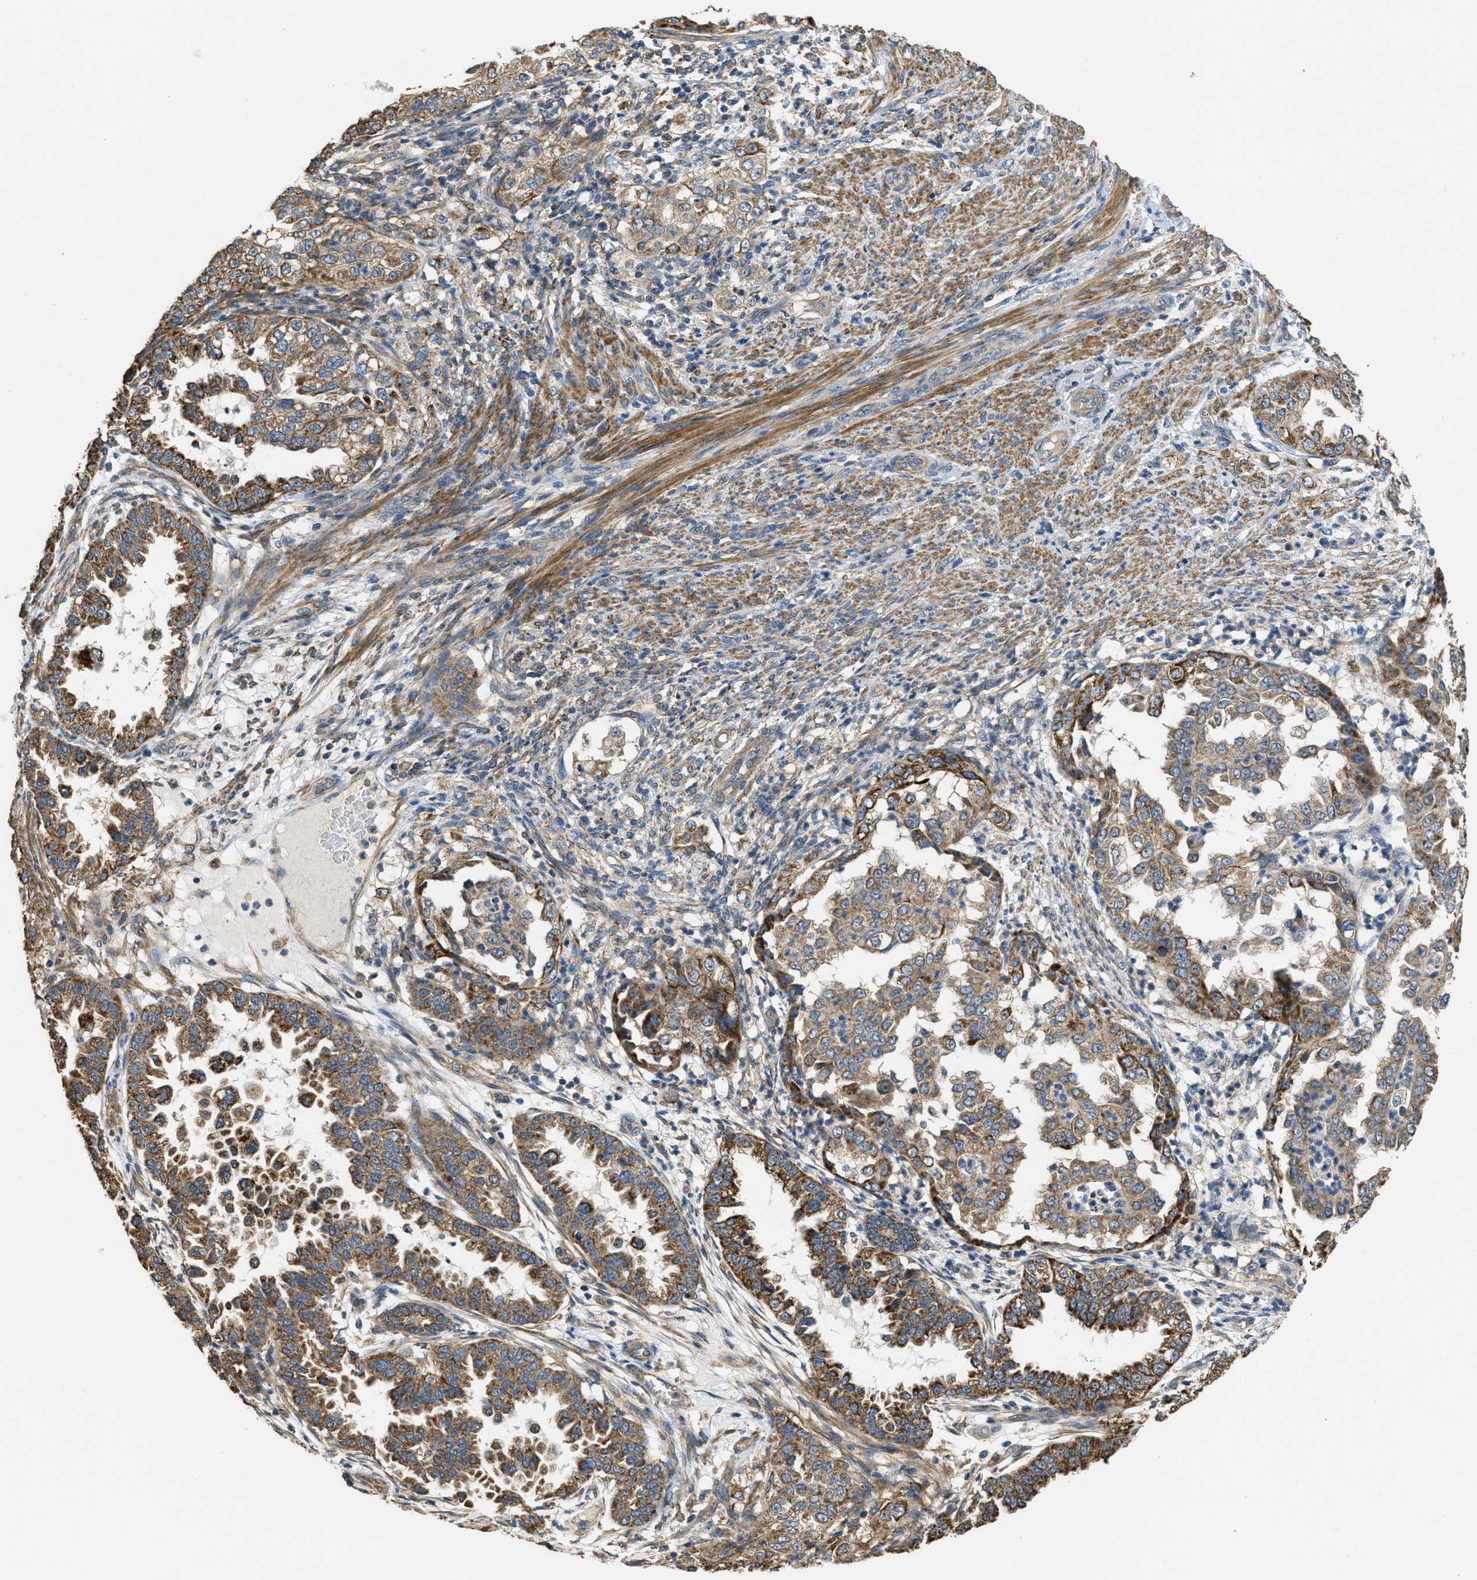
{"staining": {"intensity": "moderate", "quantity": ">75%", "location": "cytoplasmic/membranous"}, "tissue": "endometrial cancer", "cell_type": "Tumor cells", "image_type": "cancer", "snomed": [{"axis": "morphology", "description": "Adenocarcinoma, NOS"}, {"axis": "topography", "description": "Endometrium"}], "caption": "Immunohistochemistry (IHC) micrograph of adenocarcinoma (endometrial) stained for a protein (brown), which displays medium levels of moderate cytoplasmic/membranous positivity in approximately >75% of tumor cells.", "gene": "THBS2", "patient": {"sex": "female", "age": 85}}